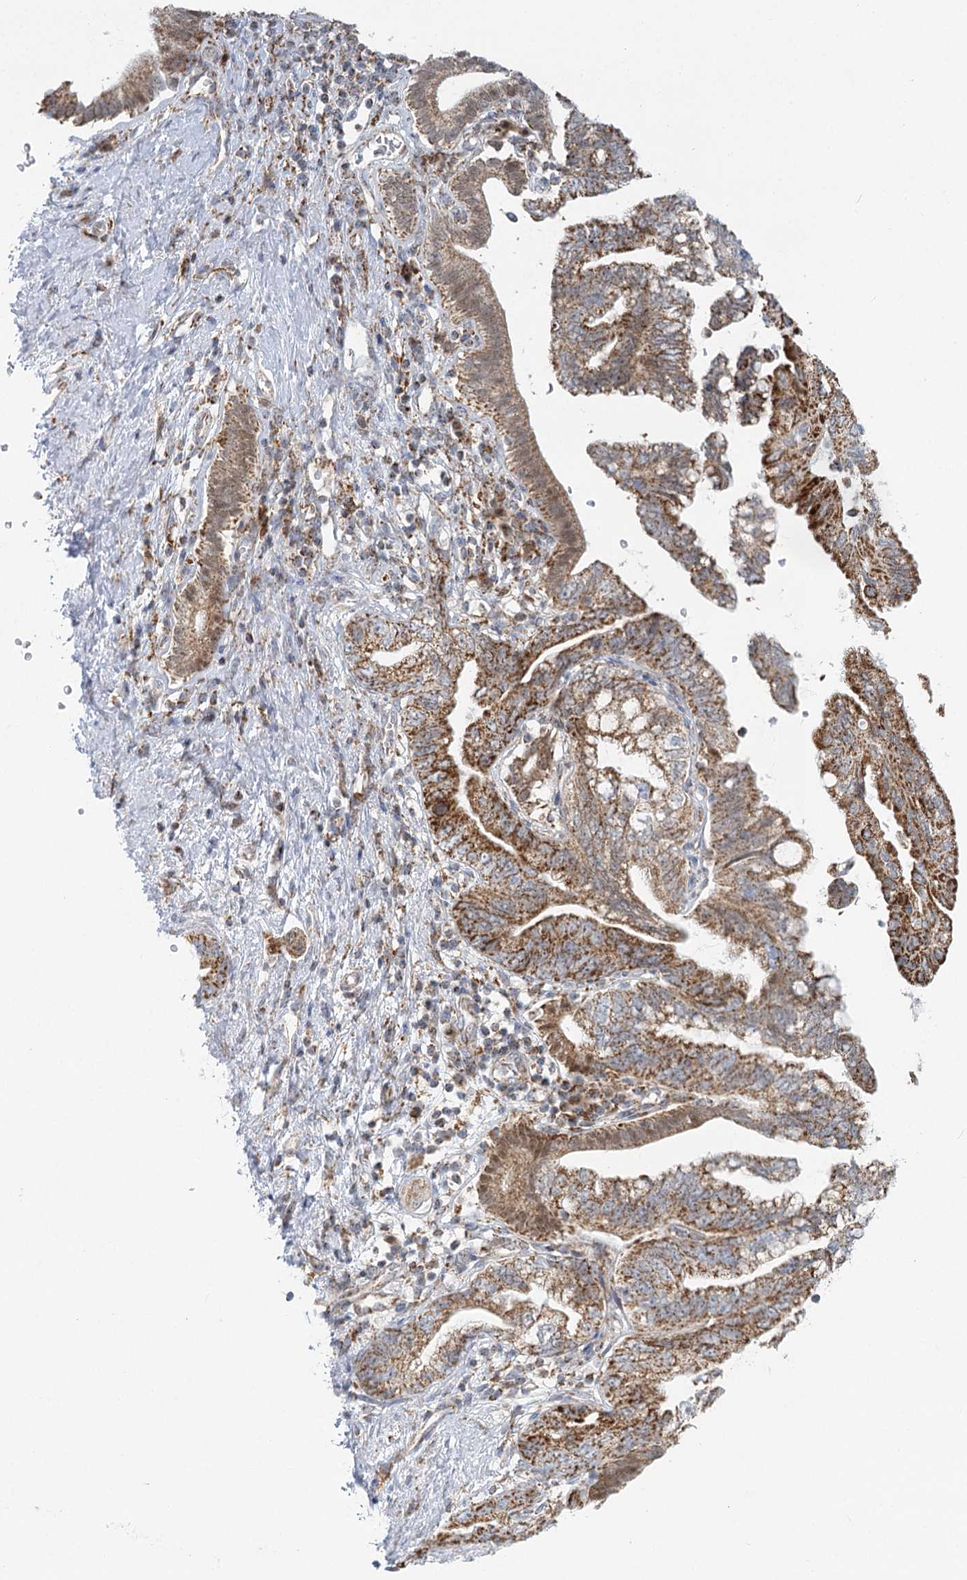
{"staining": {"intensity": "strong", "quantity": ">75%", "location": "cytoplasmic/membranous"}, "tissue": "pancreatic cancer", "cell_type": "Tumor cells", "image_type": "cancer", "snomed": [{"axis": "morphology", "description": "Adenocarcinoma, NOS"}, {"axis": "topography", "description": "Pancreas"}], "caption": "Immunohistochemistry (DAB) staining of human pancreatic adenocarcinoma shows strong cytoplasmic/membranous protein staining in about >75% of tumor cells.", "gene": "TAS1R1", "patient": {"sex": "female", "age": 73}}